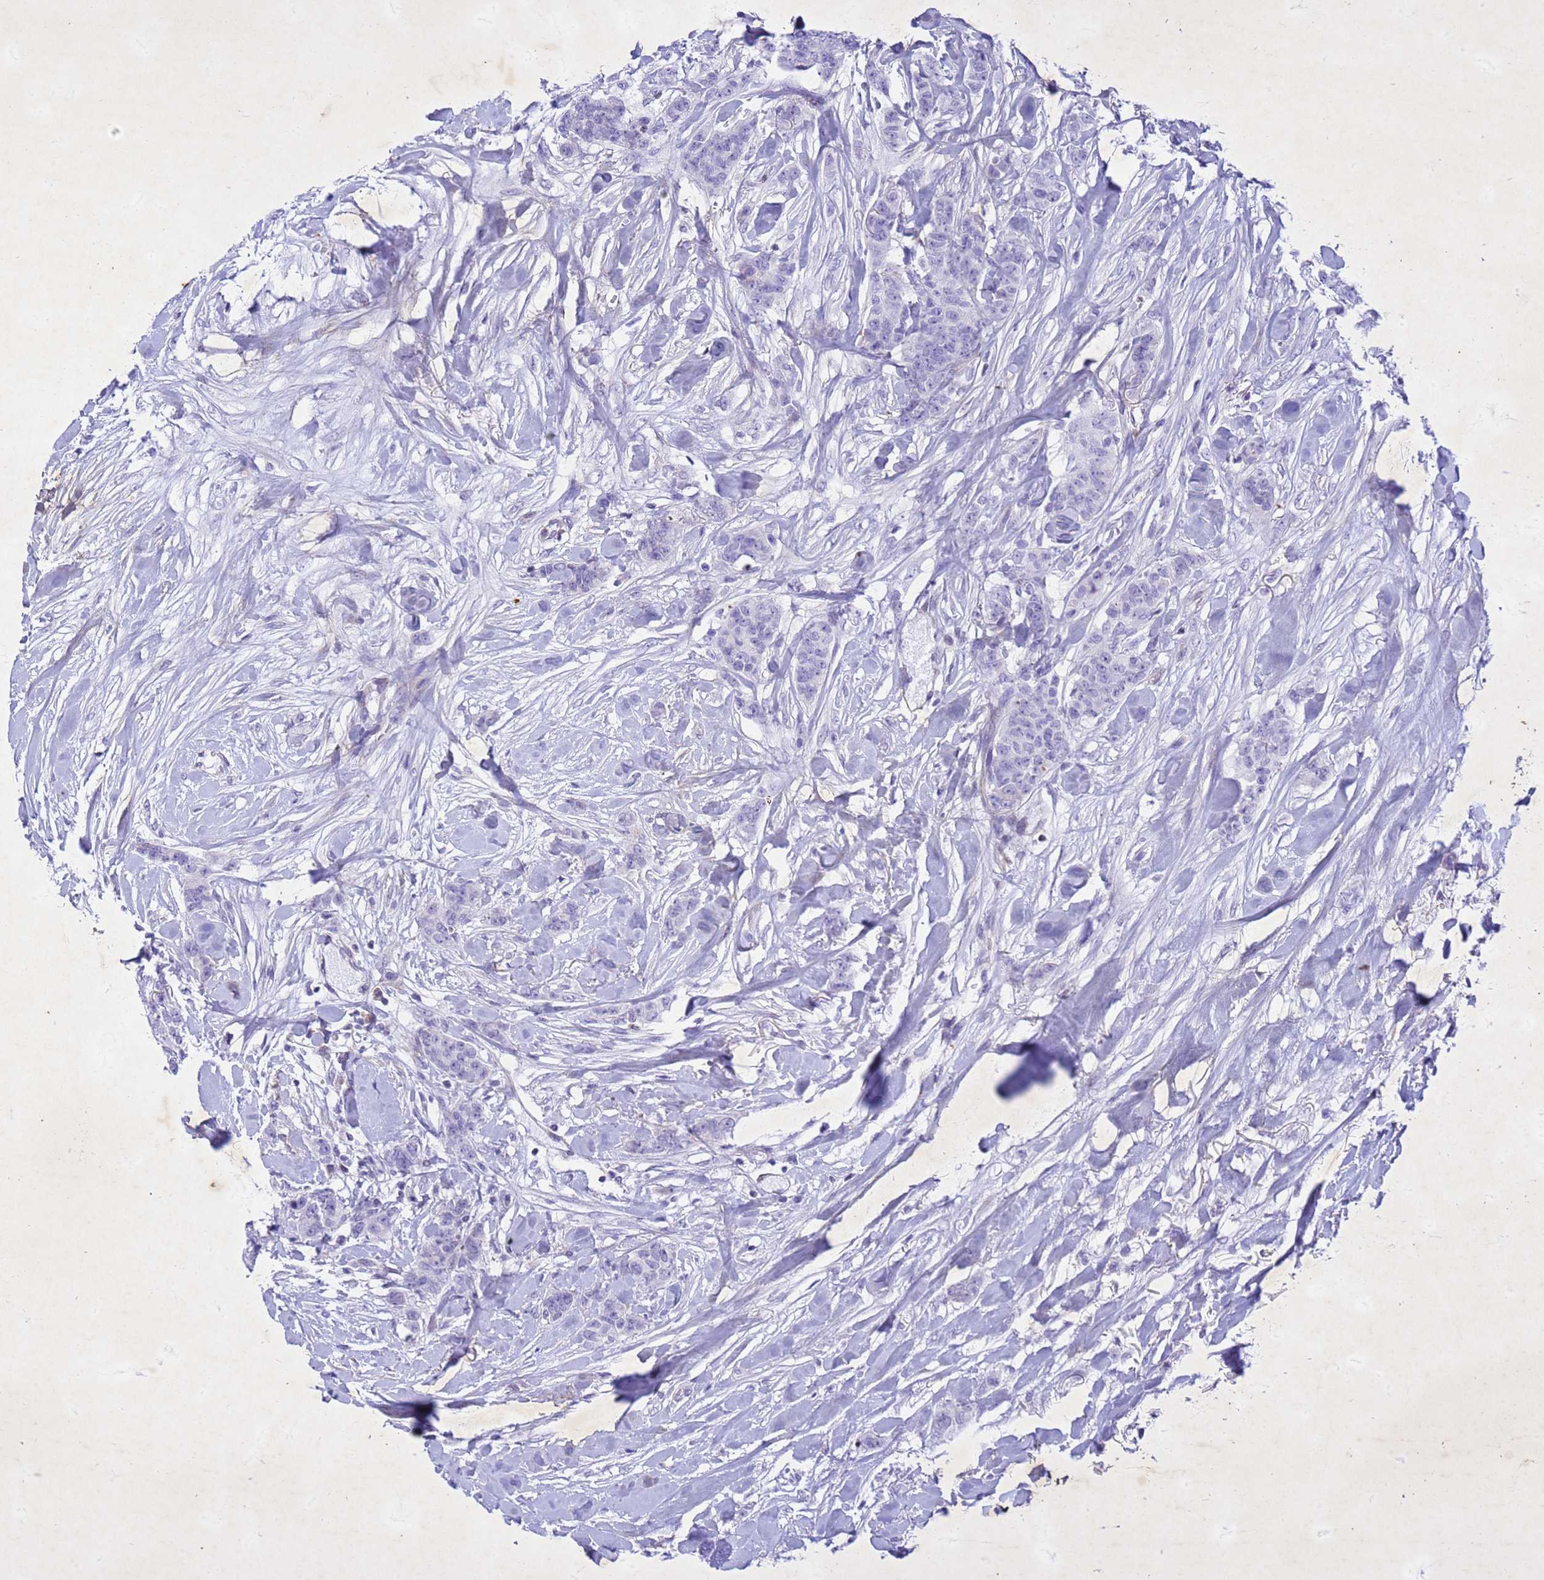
{"staining": {"intensity": "negative", "quantity": "none", "location": "none"}, "tissue": "breast cancer", "cell_type": "Tumor cells", "image_type": "cancer", "snomed": [{"axis": "morphology", "description": "Duct carcinoma"}, {"axis": "topography", "description": "Breast"}], "caption": "DAB (3,3'-diaminobenzidine) immunohistochemical staining of breast cancer (invasive ductal carcinoma) reveals no significant staining in tumor cells.", "gene": "COPS9", "patient": {"sex": "female", "age": 40}}